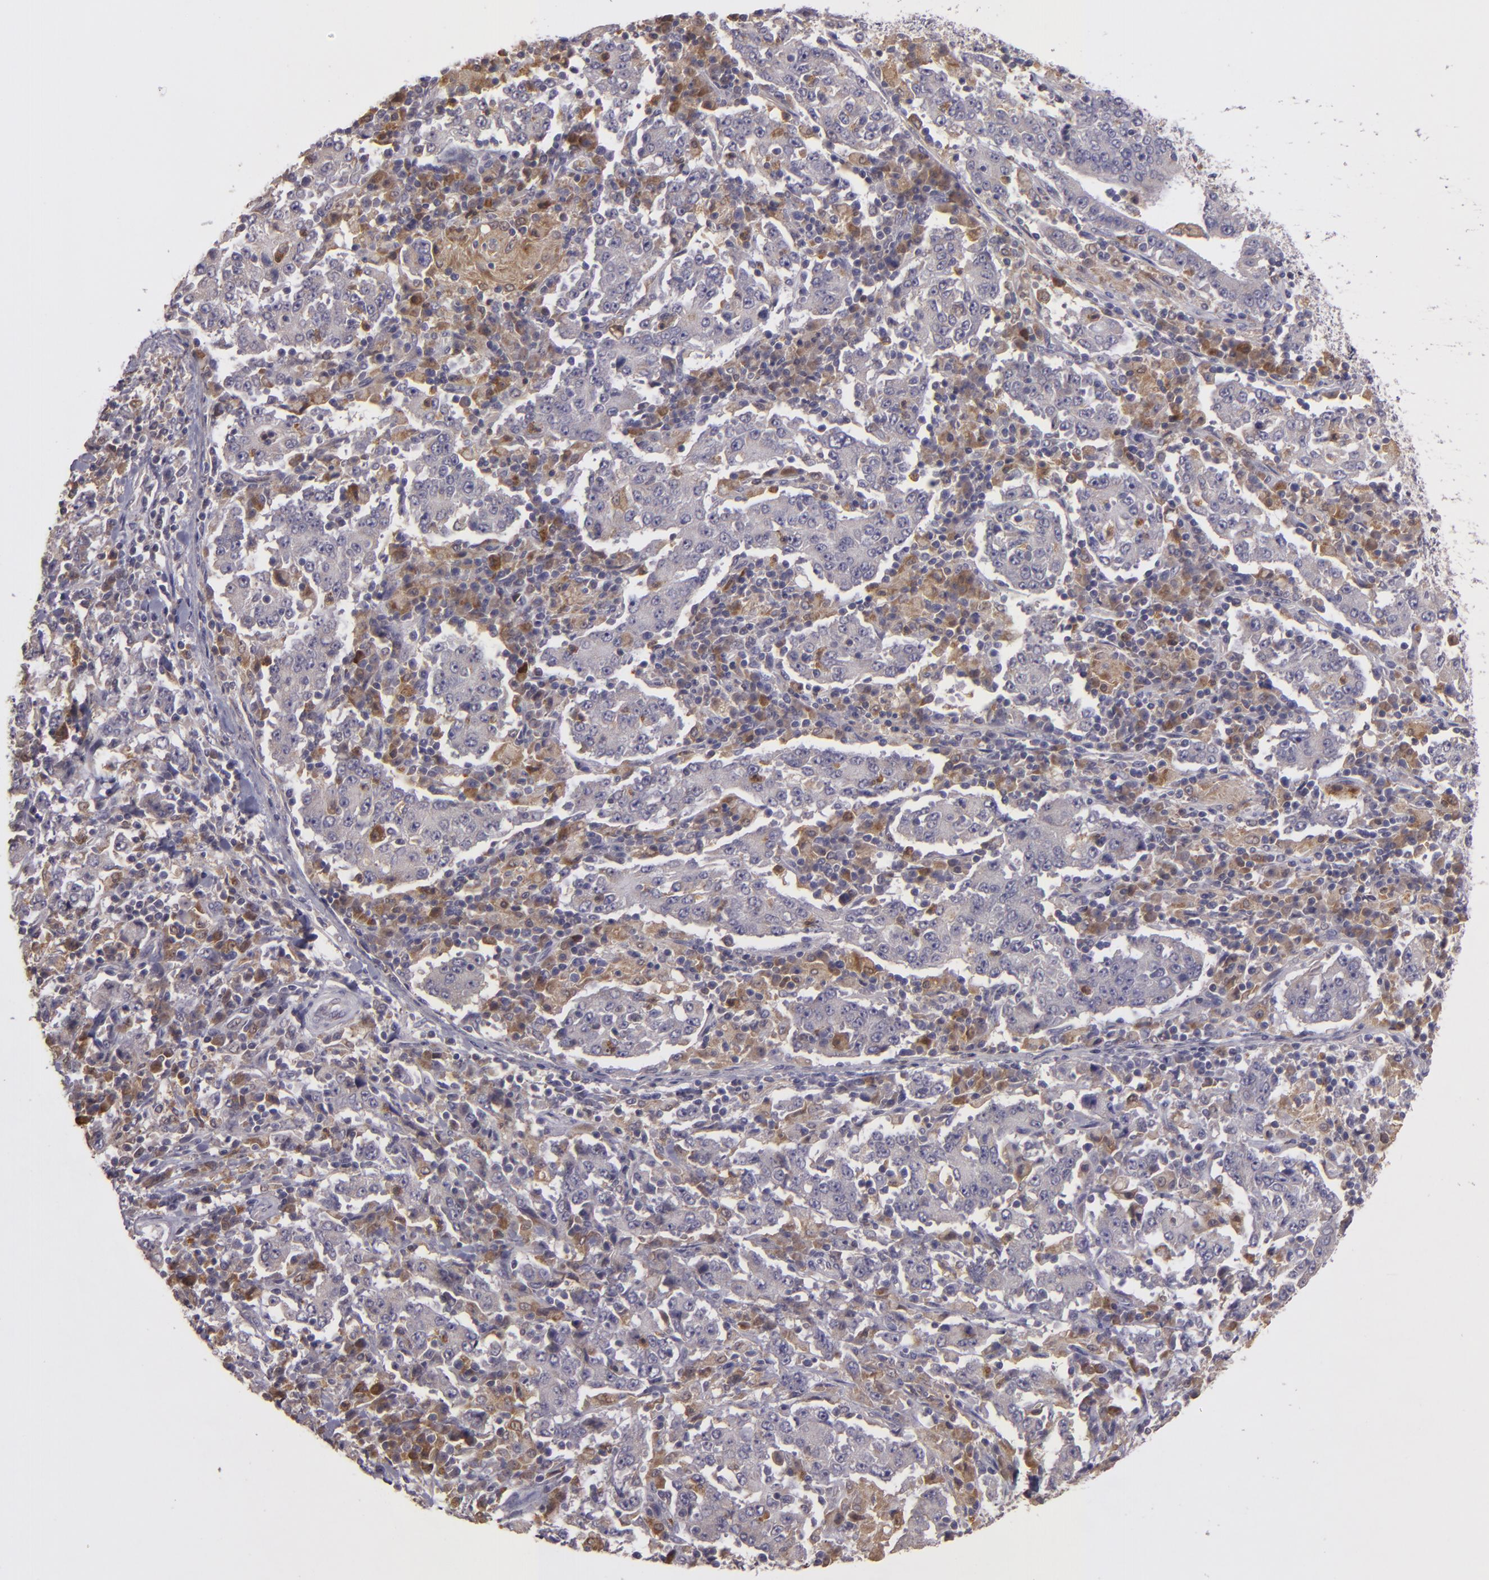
{"staining": {"intensity": "negative", "quantity": "none", "location": "none"}, "tissue": "stomach cancer", "cell_type": "Tumor cells", "image_type": "cancer", "snomed": [{"axis": "morphology", "description": "Normal tissue, NOS"}, {"axis": "morphology", "description": "Adenocarcinoma, NOS"}, {"axis": "topography", "description": "Stomach, upper"}, {"axis": "topography", "description": "Stomach"}], "caption": "A high-resolution photomicrograph shows immunohistochemistry staining of adenocarcinoma (stomach), which exhibits no significant expression in tumor cells.", "gene": "FHIT", "patient": {"sex": "male", "age": 59}}